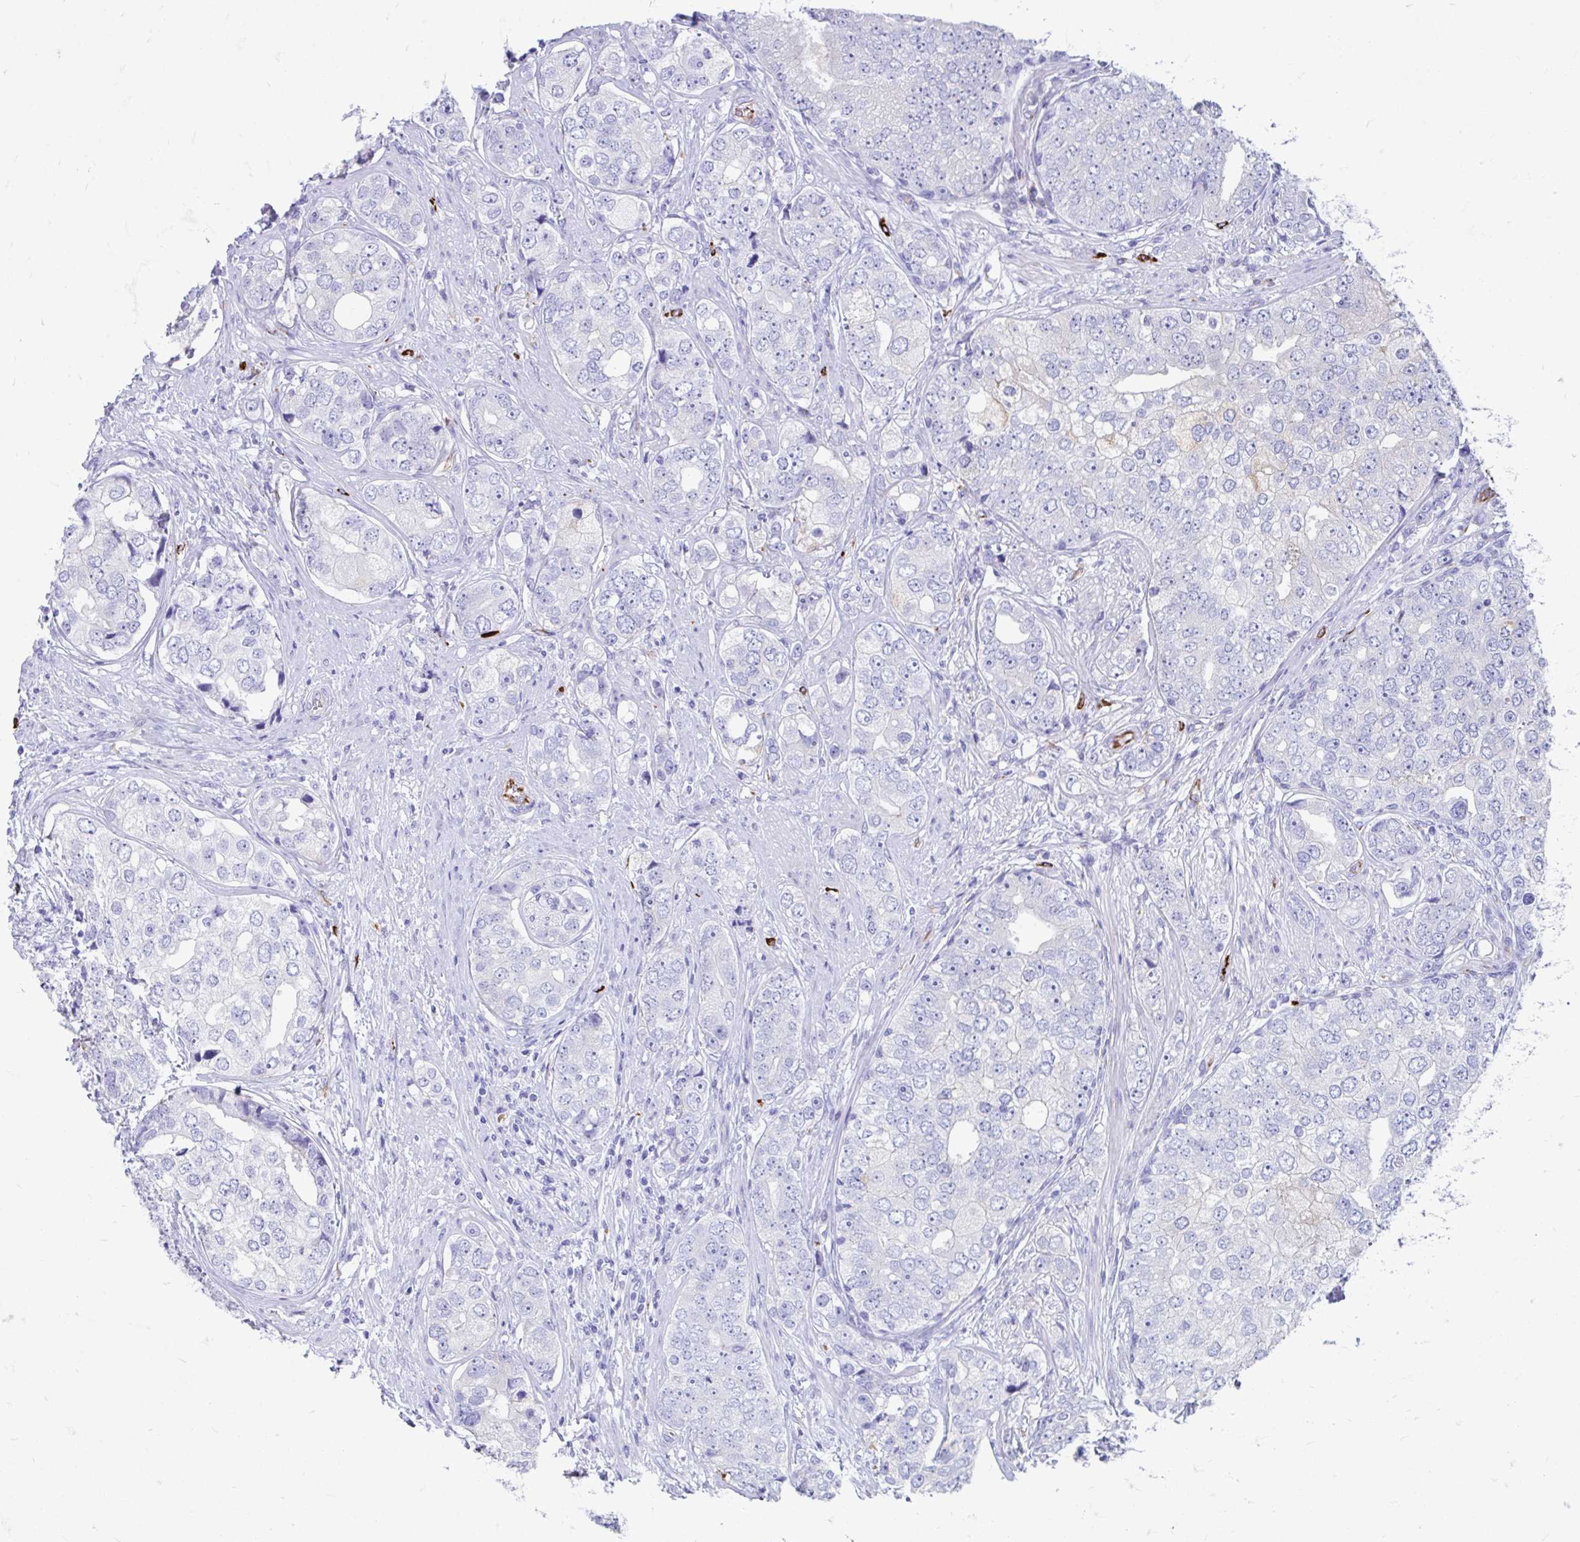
{"staining": {"intensity": "negative", "quantity": "none", "location": "none"}, "tissue": "prostate cancer", "cell_type": "Tumor cells", "image_type": "cancer", "snomed": [{"axis": "morphology", "description": "Adenocarcinoma, High grade"}, {"axis": "topography", "description": "Prostate"}], "caption": "IHC of prostate cancer displays no expression in tumor cells.", "gene": "ZNF699", "patient": {"sex": "male", "age": 60}}